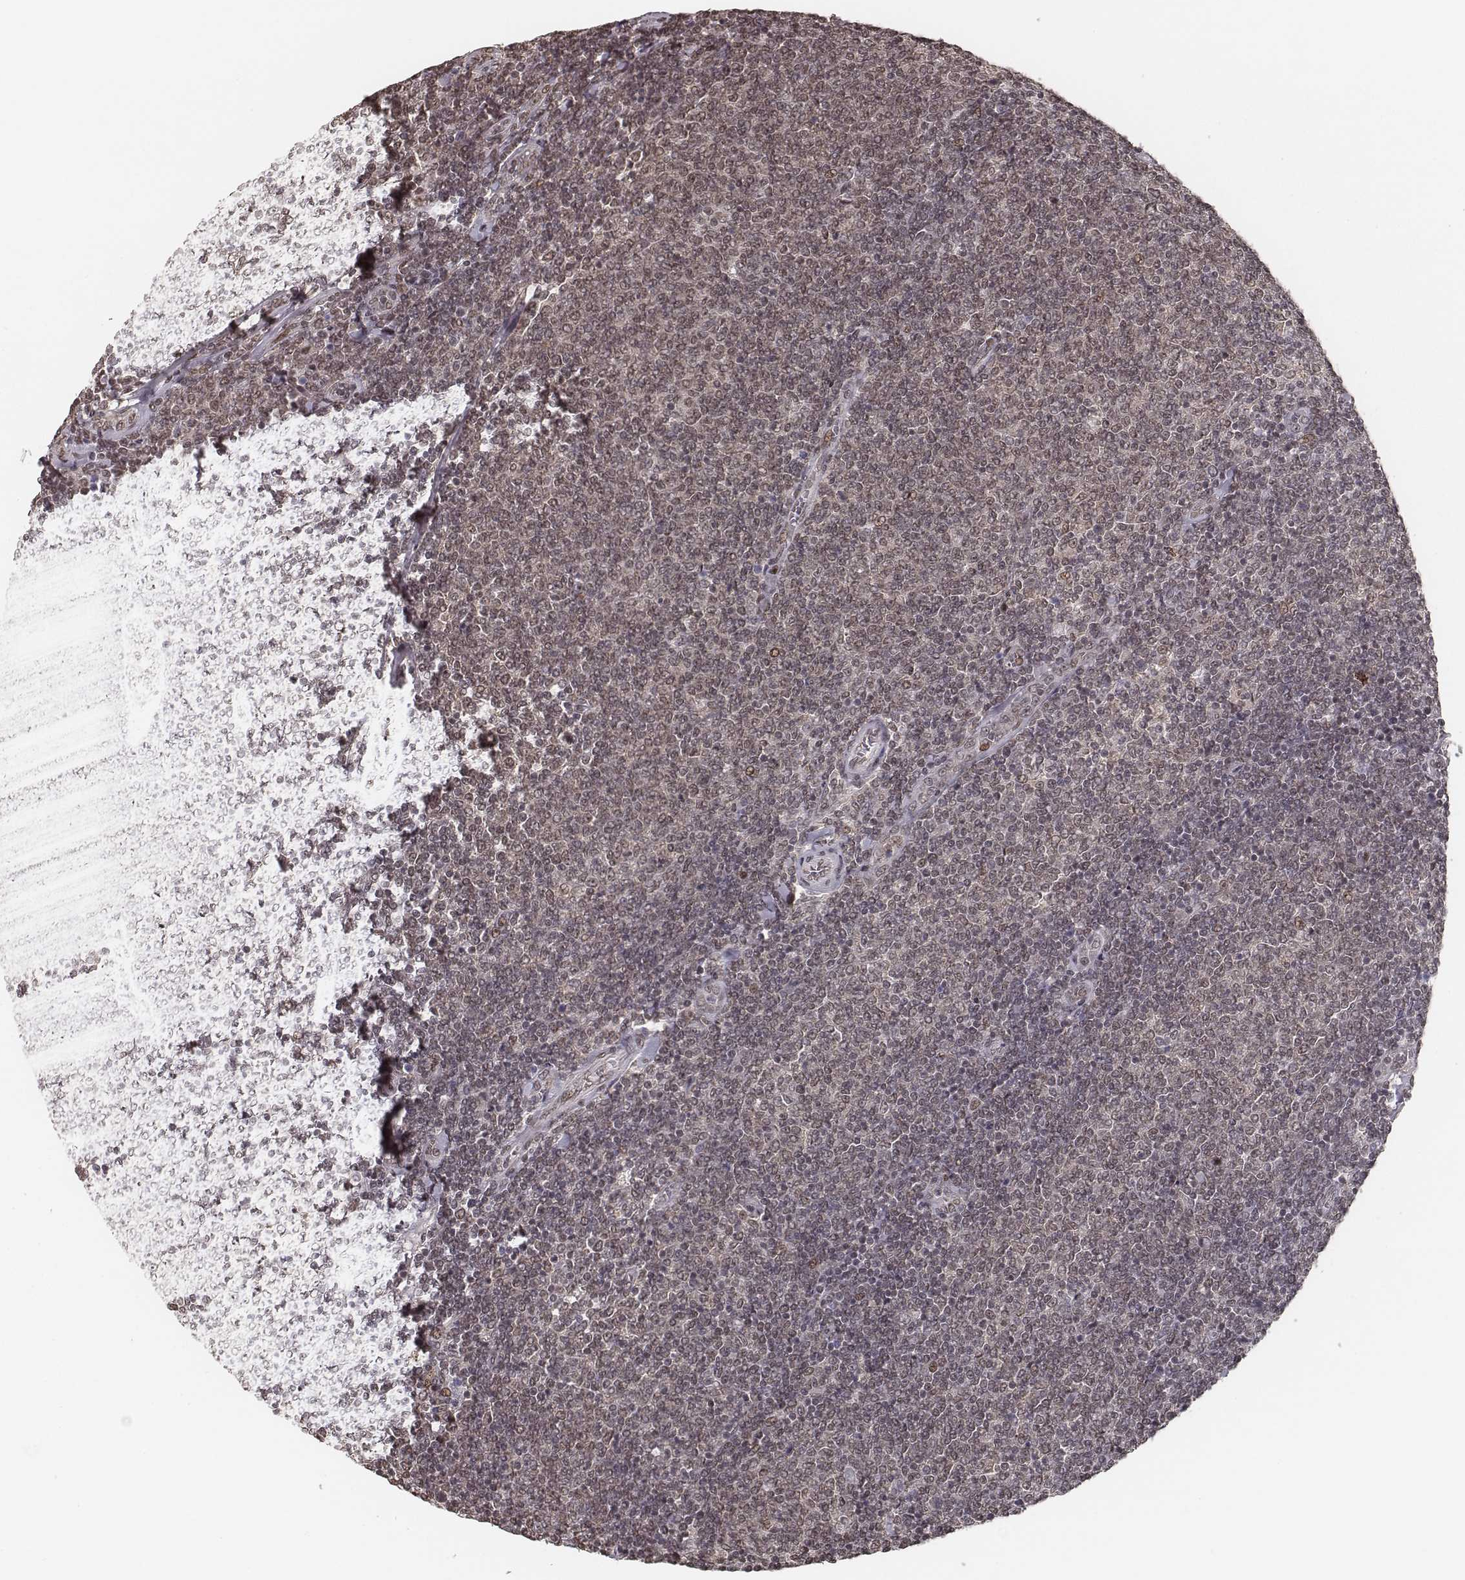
{"staining": {"intensity": "weak", "quantity": ">75%", "location": "nuclear"}, "tissue": "lymphoma", "cell_type": "Tumor cells", "image_type": "cancer", "snomed": [{"axis": "morphology", "description": "Malignant lymphoma, non-Hodgkin's type, Low grade"}, {"axis": "topography", "description": "Lymph node"}], "caption": "Immunohistochemistry (IHC) histopathology image of human low-grade malignant lymphoma, non-Hodgkin's type stained for a protein (brown), which exhibits low levels of weak nuclear staining in approximately >75% of tumor cells.", "gene": "HMGA2", "patient": {"sex": "male", "age": 52}}